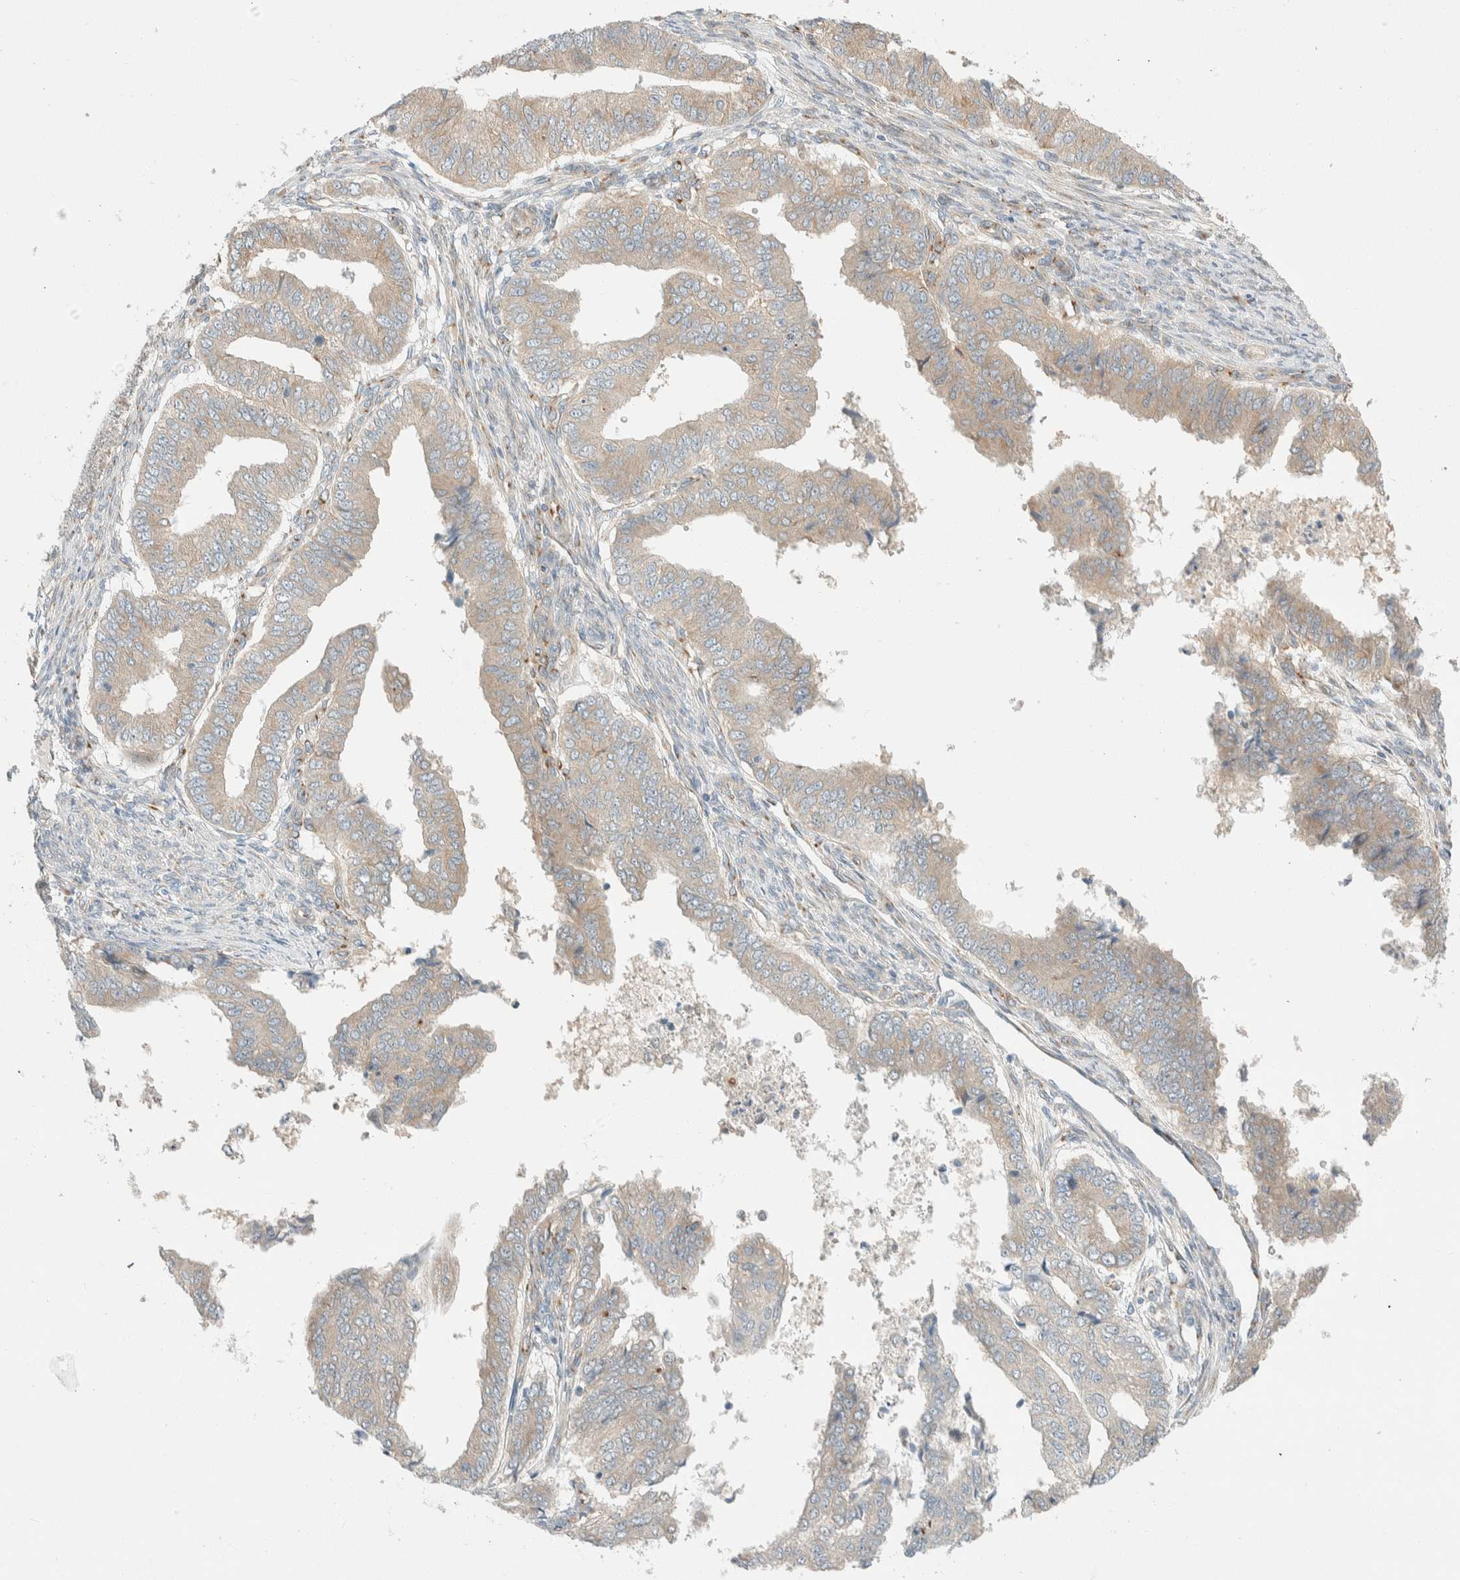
{"staining": {"intensity": "weak", "quantity": "25%-75%", "location": "cytoplasmic/membranous"}, "tissue": "endometrial cancer", "cell_type": "Tumor cells", "image_type": "cancer", "snomed": [{"axis": "morphology", "description": "Polyp, NOS"}, {"axis": "morphology", "description": "Adenocarcinoma, NOS"}, {"axis": "morphology", "description": "Adenoma, NOS"}, {"axis": "topography", "description": "Endometrium"}], "caption": "A high-resolution micrograph shows immunohistochemistry staining of adenocarcinoma (endometrial), which demonstrates weak cytoplasmic/membranous staining in about 25%-75% of tumor cells.", "gene": "TMEM184B", "patient": {"sex": "female", "age": 79}}